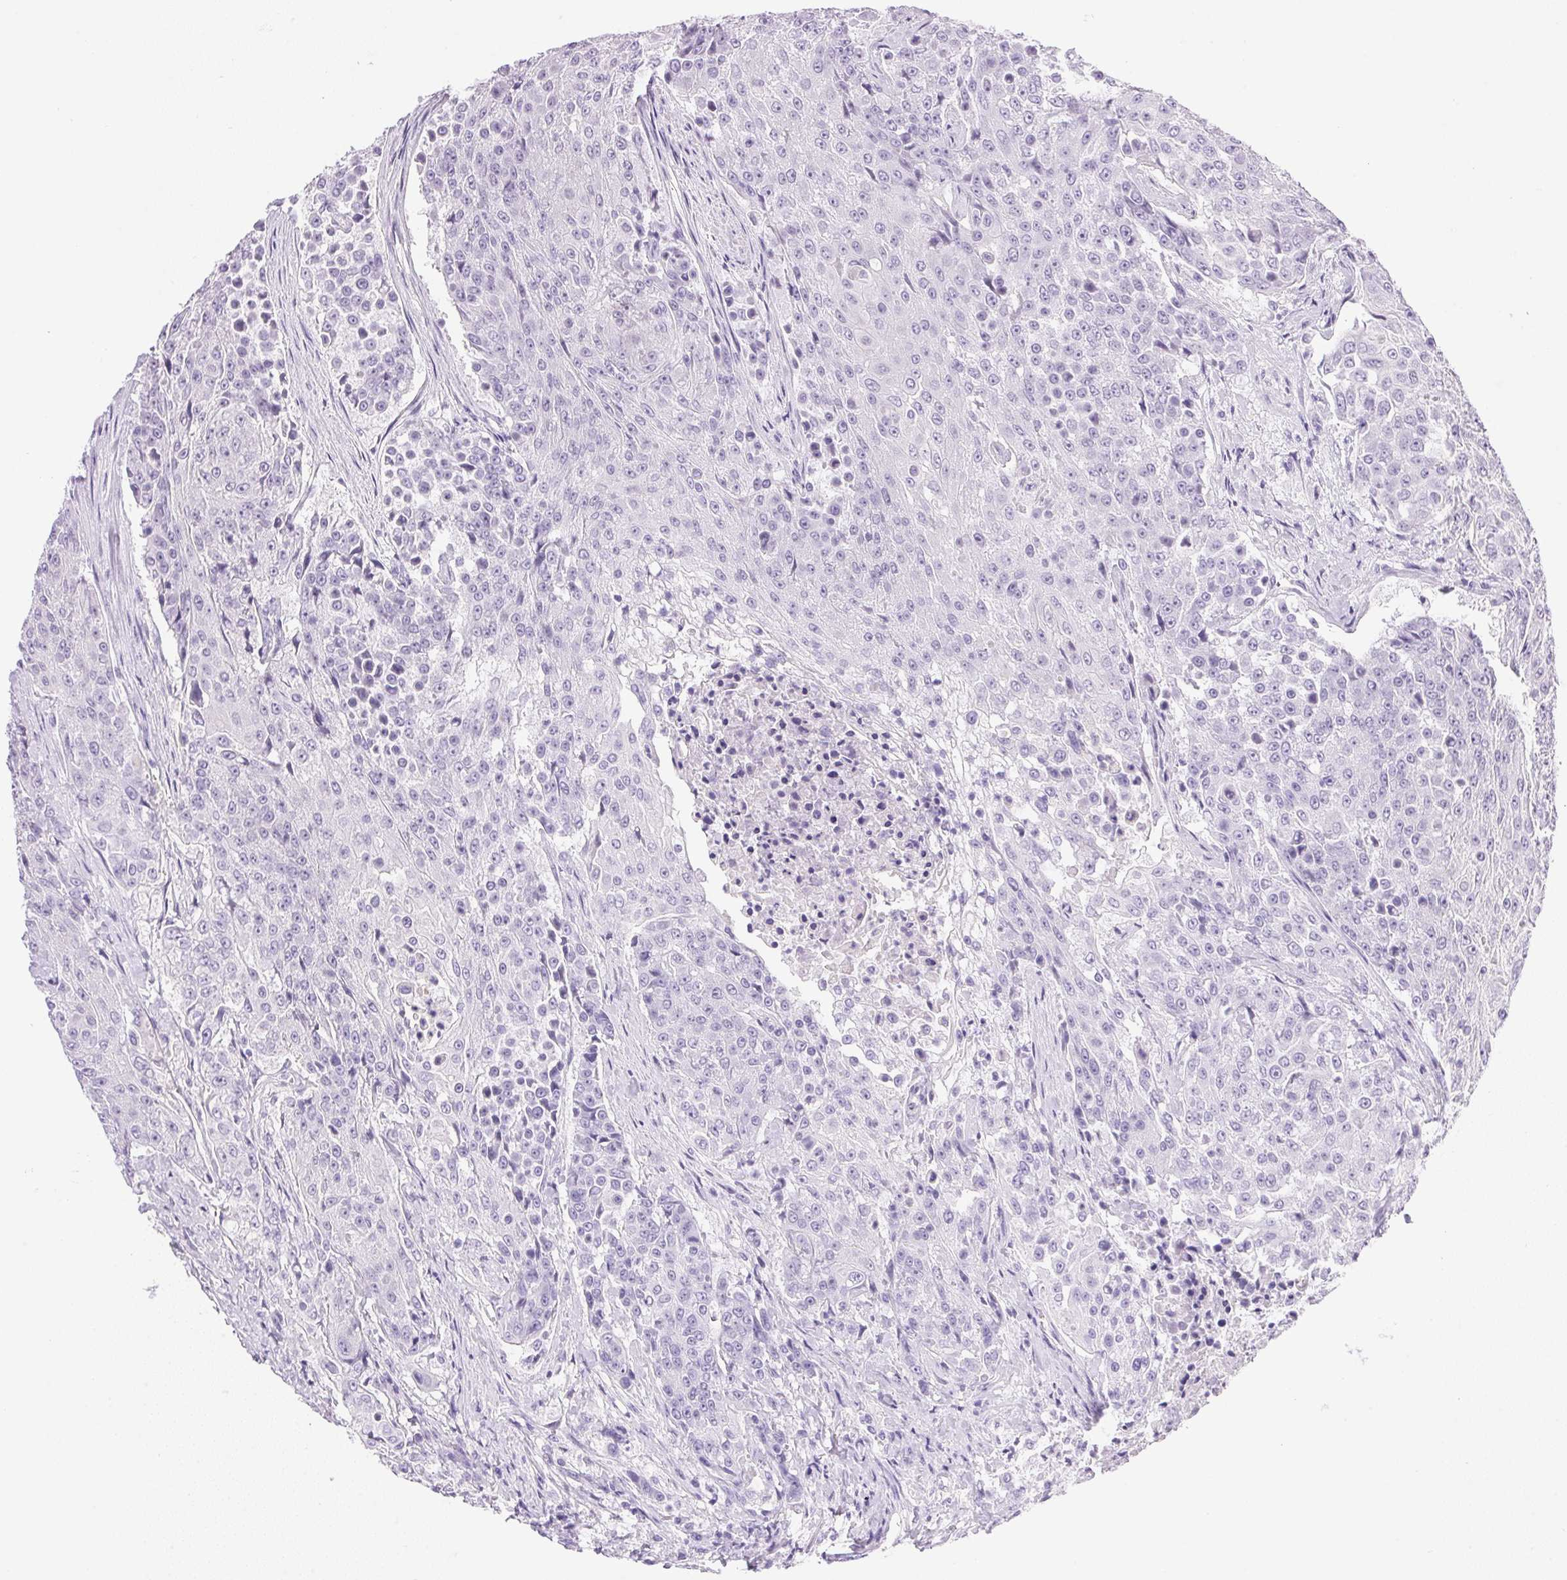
{"staining": {"intensity": "negative", "quantity": "none", "location": "none"}, "tissue": "urothelial cancer", "cell_type": "Tumor cells", "image_type": "cancer", "snomed": [{"axis": "morphology", "description": "Urothelial carcinoma, High grade"}, {"axis": "topography", "description": "Urinary bladder"}], "caption": "This is an IHC photomicrograph of human urothelial carcinoma (high-grade). There is no staining in tumor cells.", "gene": "ATP6V0A4", "patient": {"sex": "female", "age": 63}}